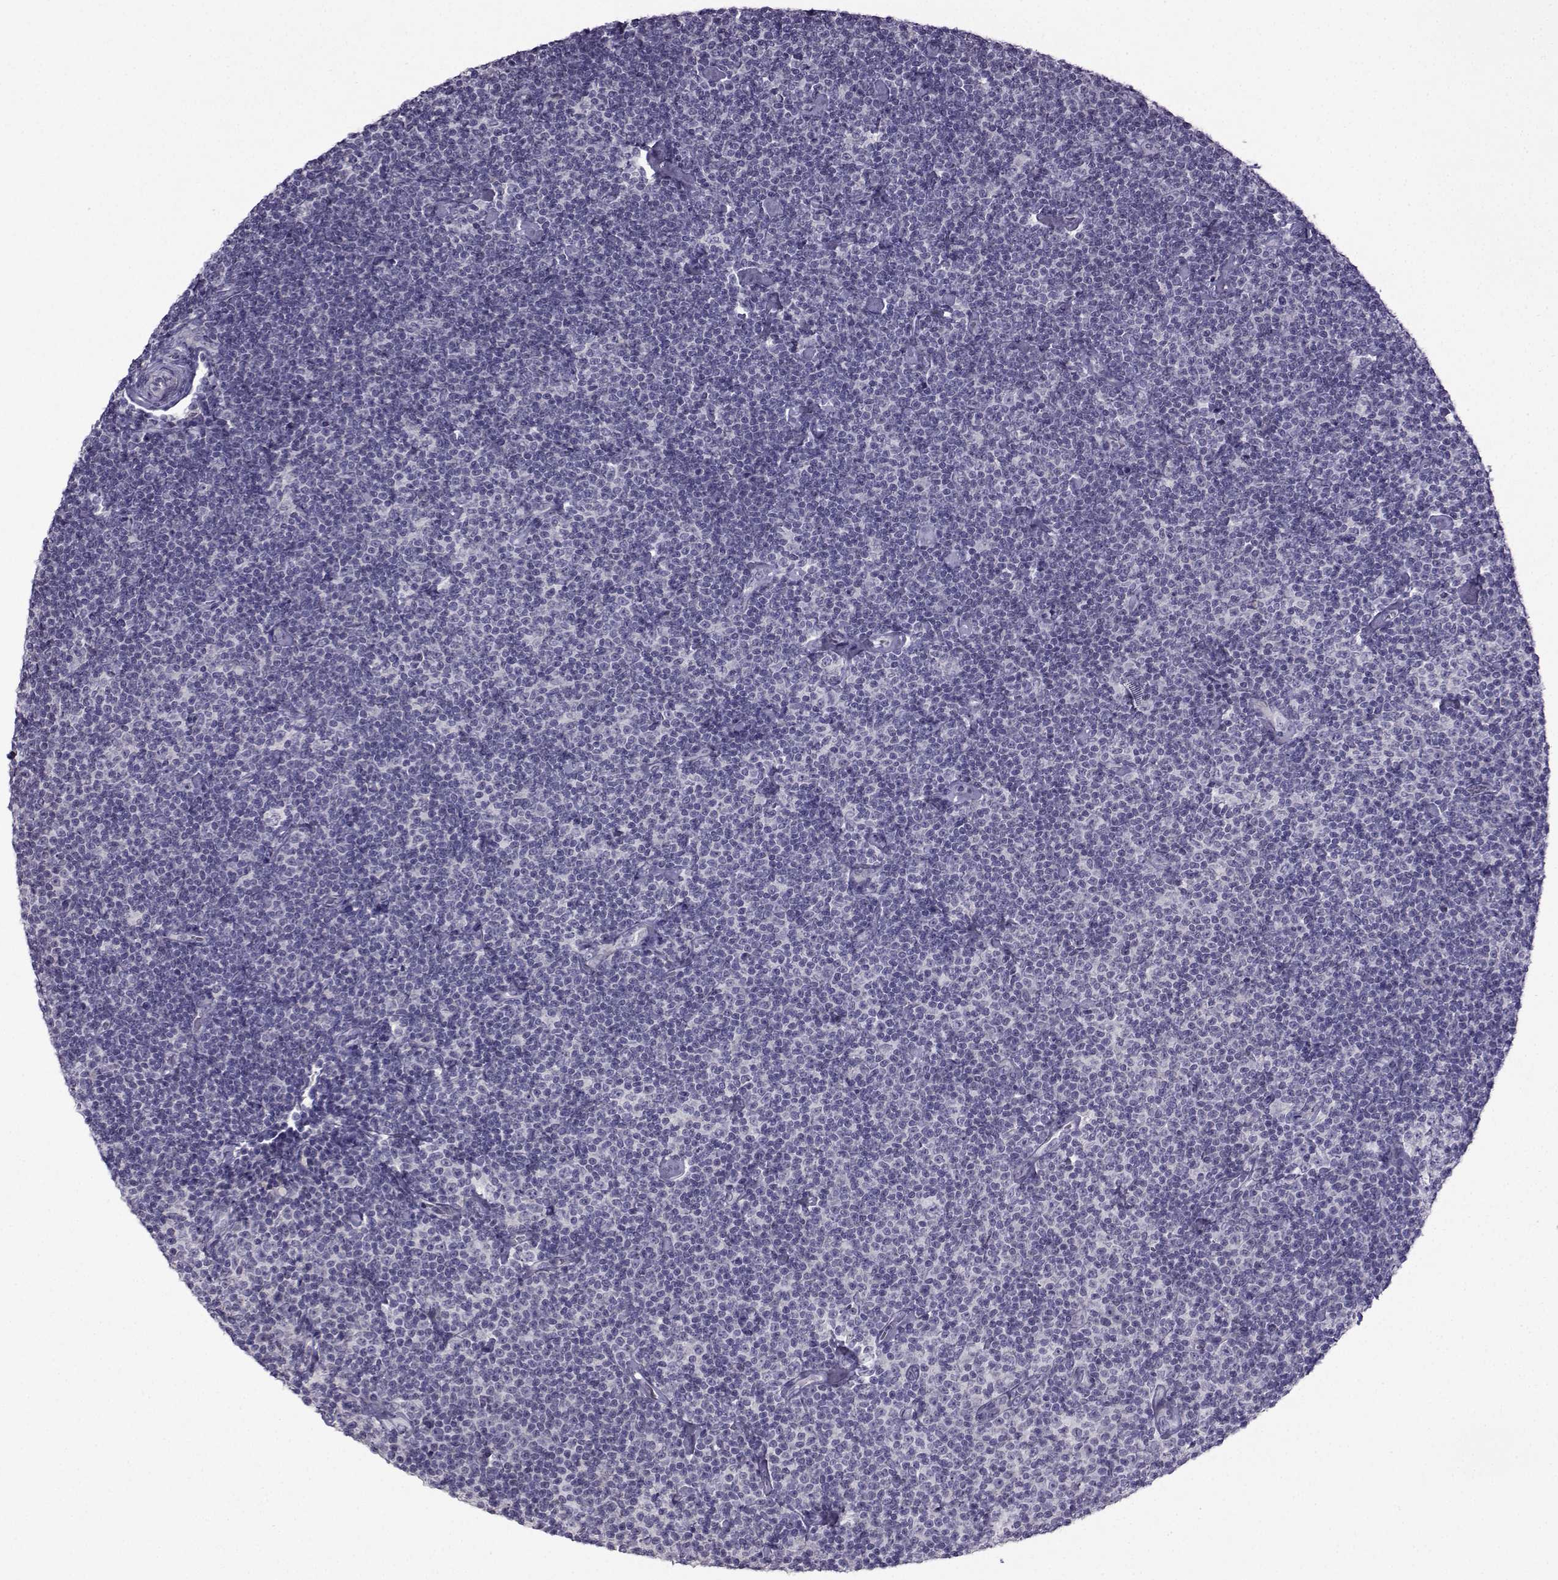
{"staining": {"intensity": "negative", "quantity": "none", "location": "none"}, "tissue": "lymphoma", "cell_type": "Tumor cells", "image_type": "cancer", "snomed": [{"axis": "morphology", "description": "Malignant lymphoma, non-Hodgkin's type, Low grade"}, {"axis": "topography", "description": "Lymph node"}], "caption": "Immunohistochemistry histopathology image of human lymphoma stained for a protein (brown), which demonstrates no positivity in tumor cells.", "gene": "CRYBB1", "patient": {"sex": "male", "age": 81}}